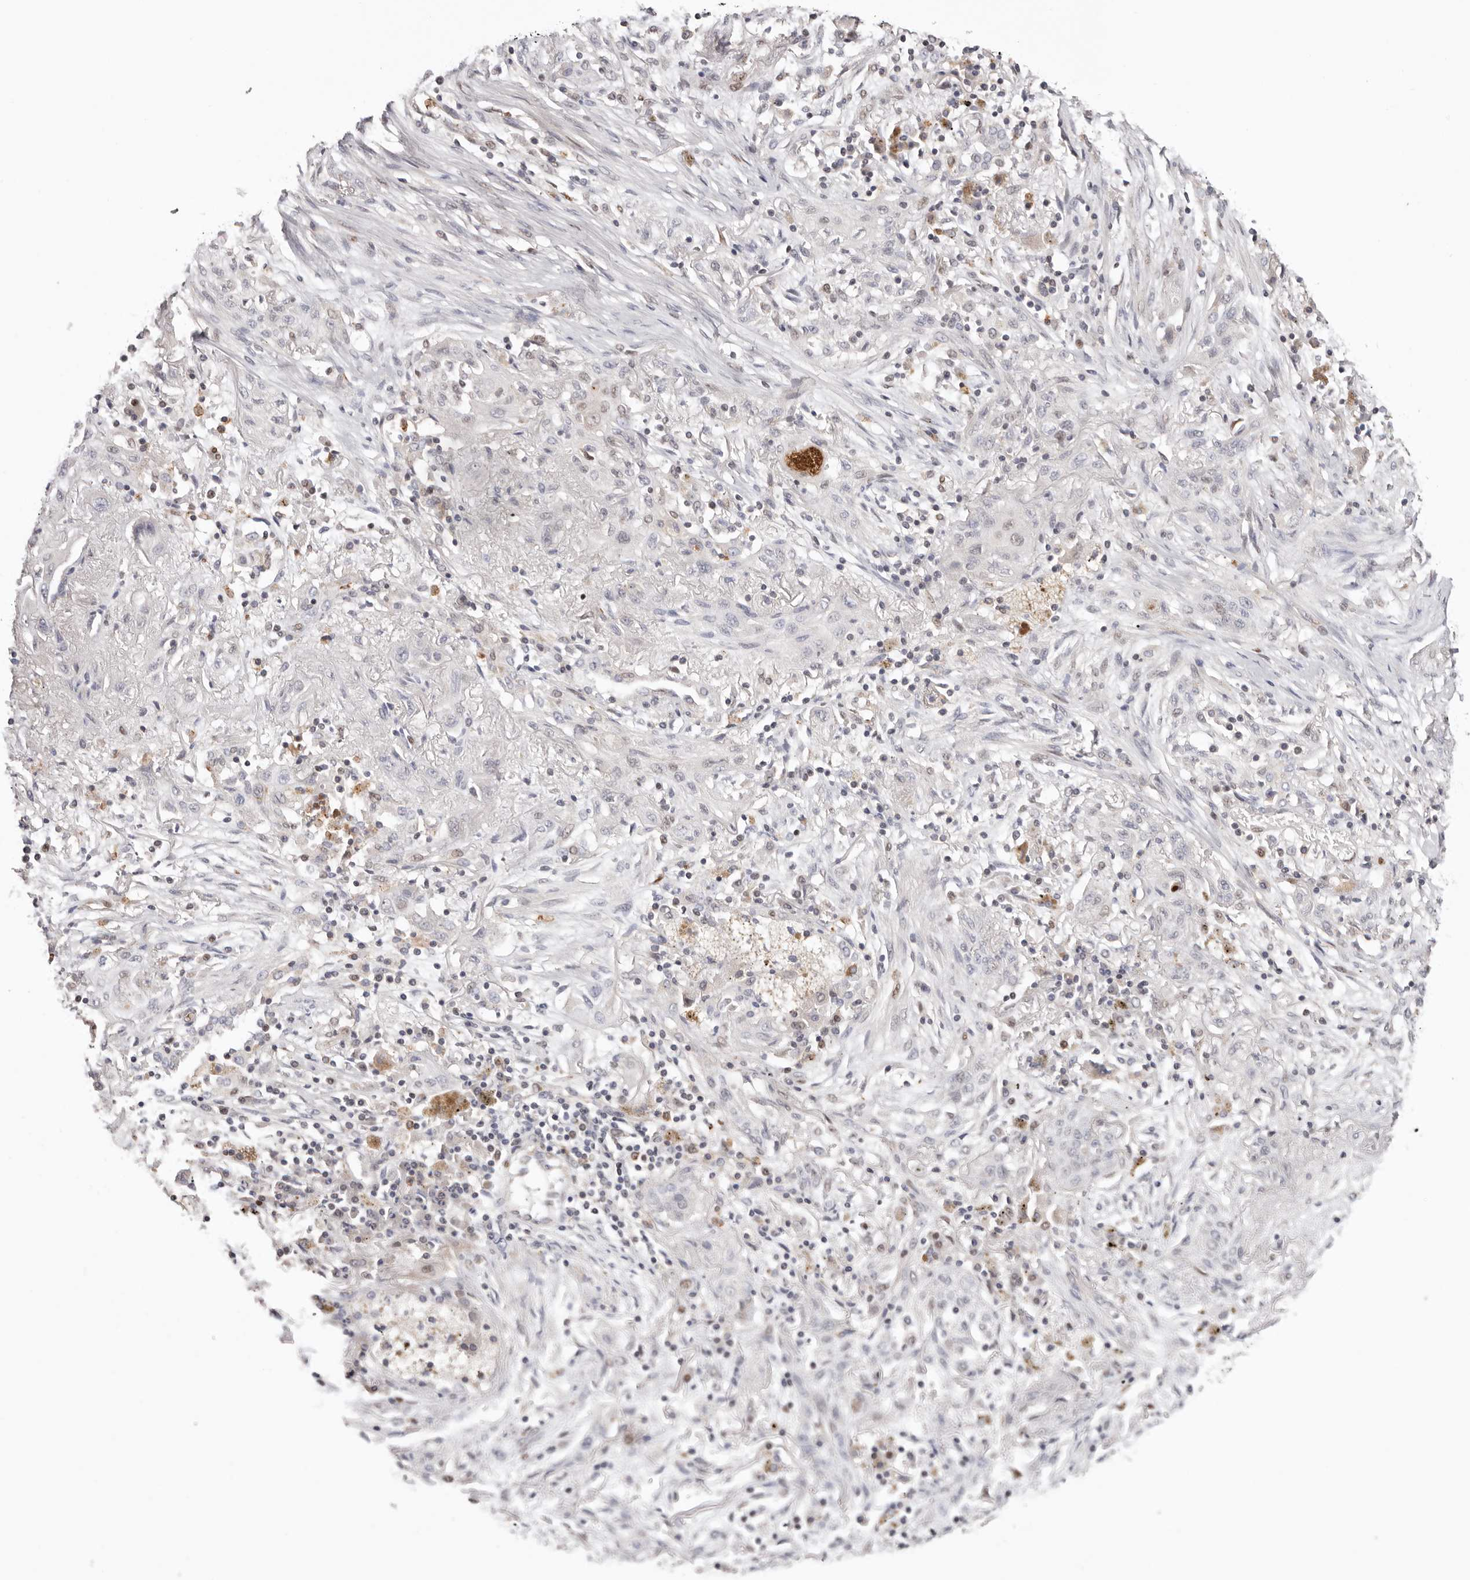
{"staining": {"intensity": "negative", "quantity": "none", "location": "none"}, "tissue": "lung cancer", "cell_type": "Tumor cells", "image_type": "cancer", "snomed": [{"axis": "morphology", "description": "Squamous cell carcinoma, NOS"}, {"axis": "topography", "description": "Lung"}], "caption": "High power microscopy histopathology image of an immunohistochemistry histopathology image of lung cancer, revealing no significant staining in tumor cells.", "gene": "SMAD7", "patient": {"sex": "female", "age": 47}}